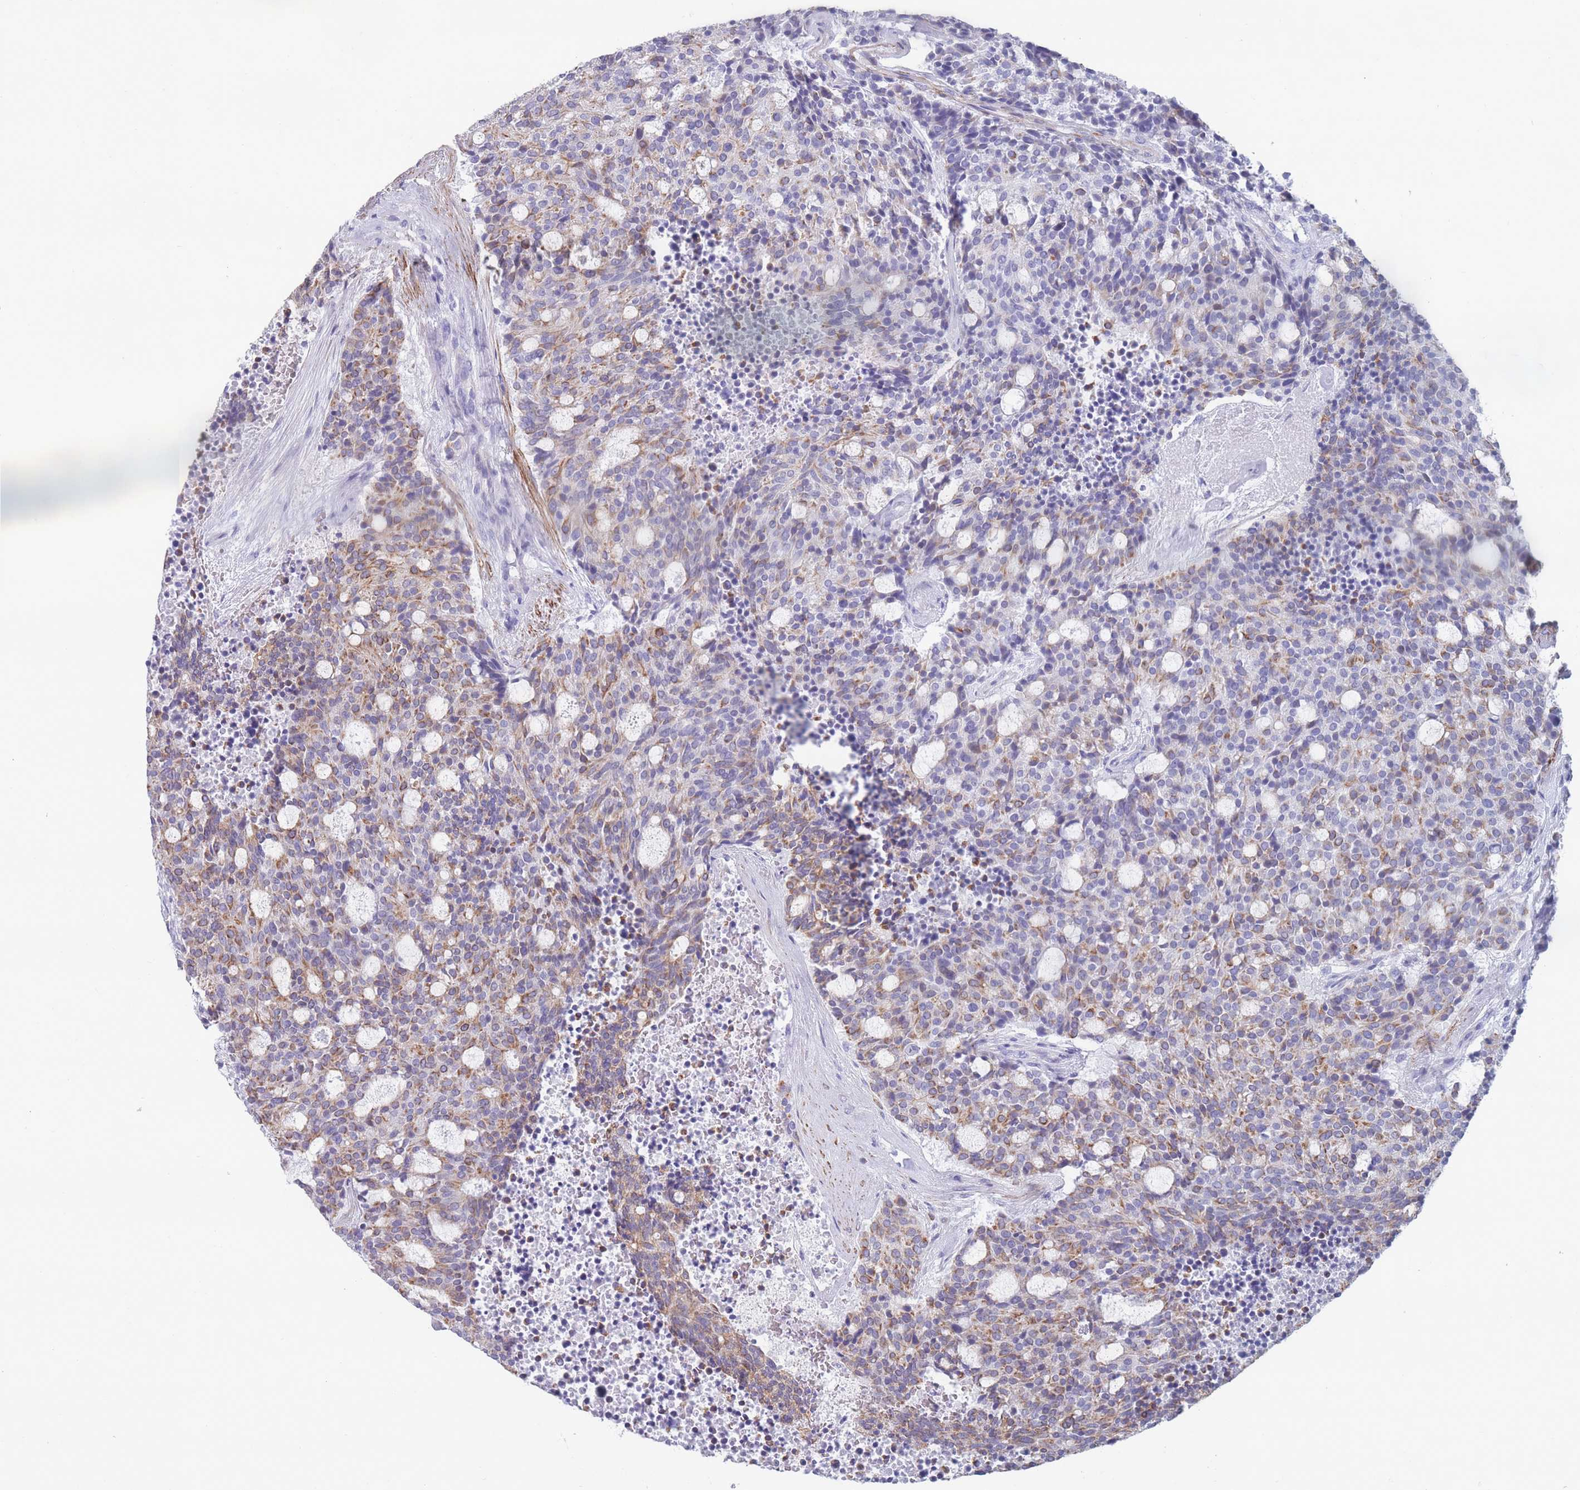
{"staining": {"intensity": "moderate", "quantity": "25%-75%", "location": "cytoplasmic/membranous"}, "tissue": "carcinoid", "cell_type": "Tumor cells", "image_type": "cancer", "snomed": [{"axis": "morphology", "description": "Carcinoid, malignant, NOS"}, {"axis": "topography", "description": "Pancreas"}], "caption": "The photomicrograph displays a brown stain indicating the presence of a protein in the cytoplasmic/membranous of tumor cells in carcinoid.", "gene": "FPGS", "patient": {"sex": "female", "age": 54}}